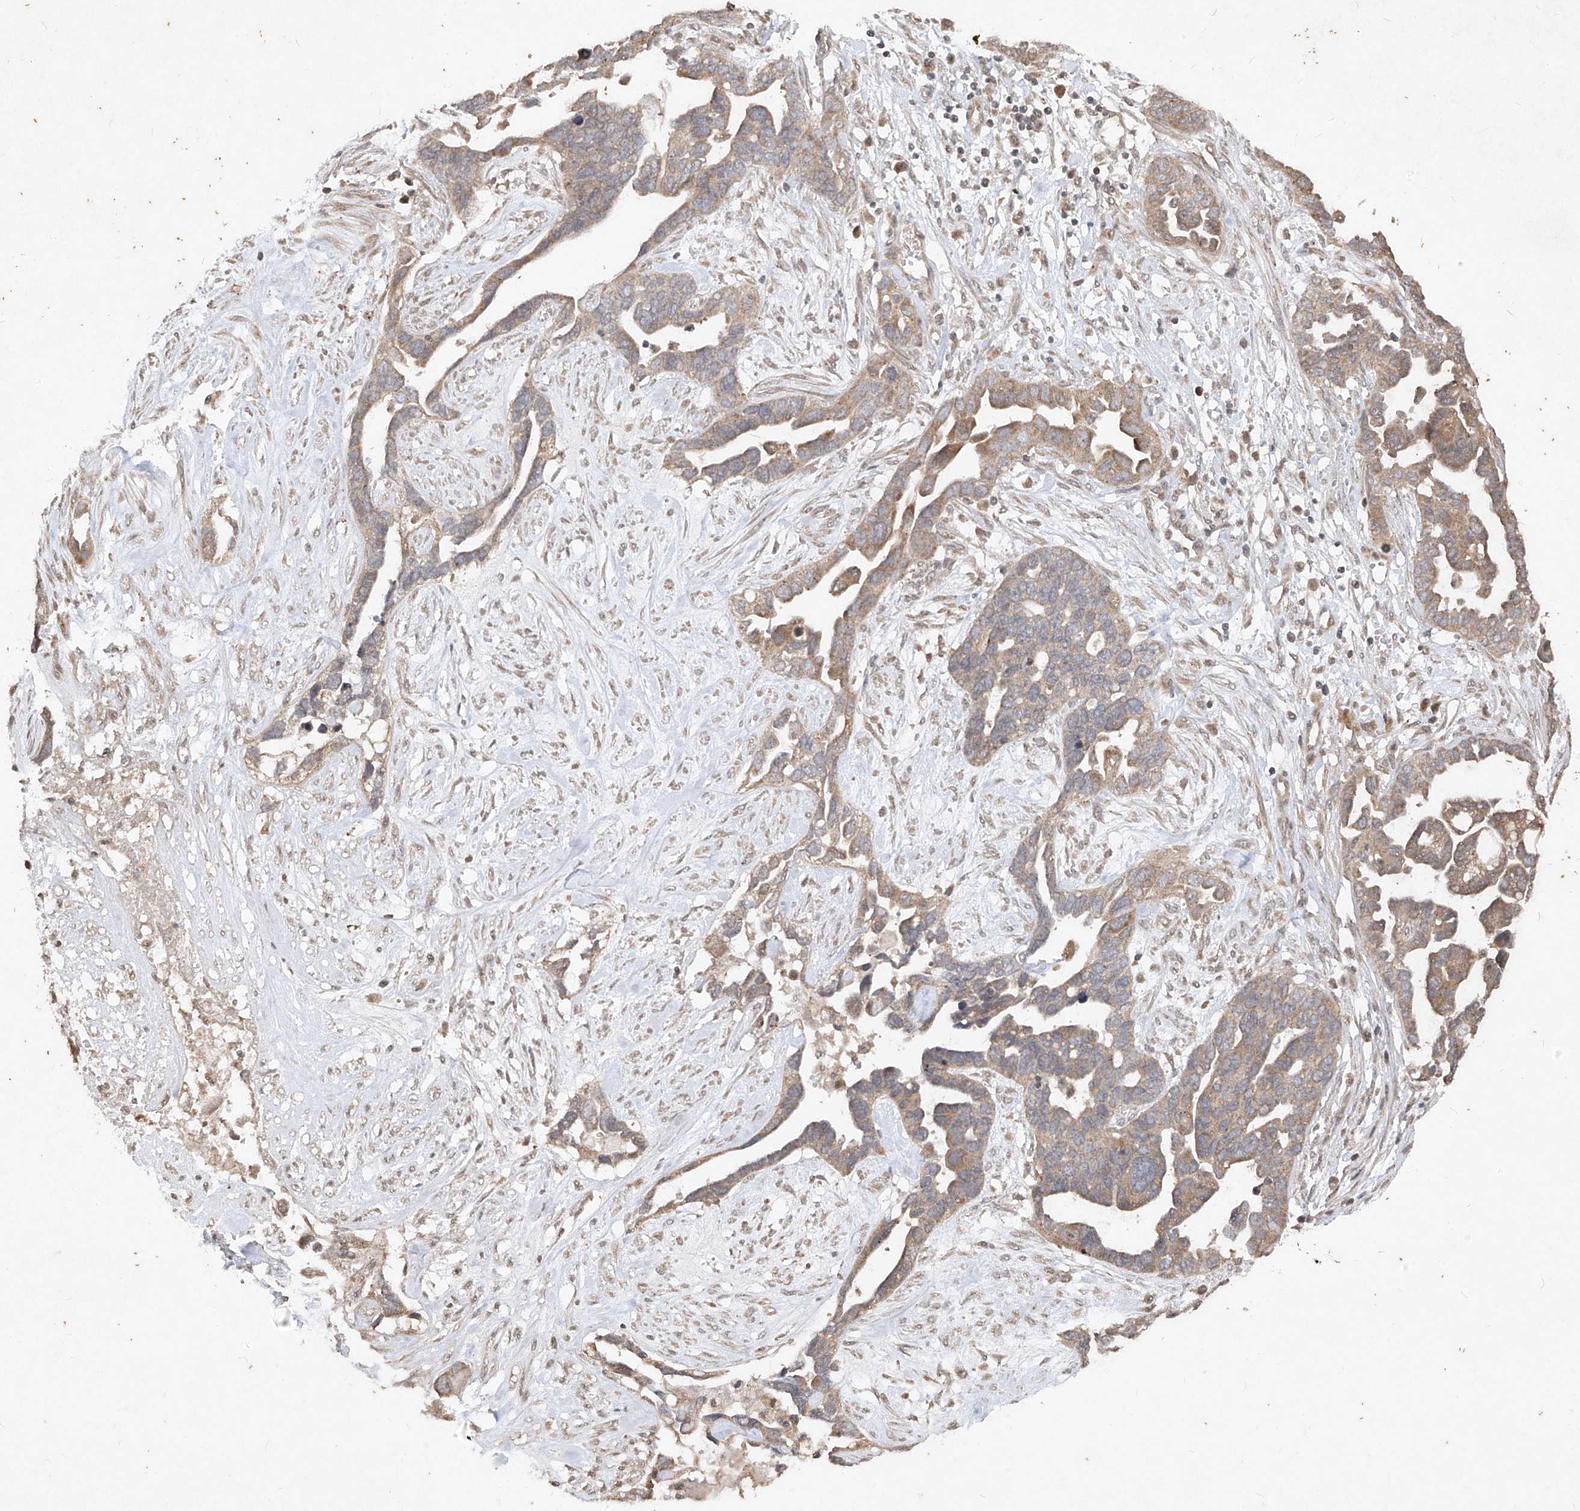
{"staining": {"intensity": "weak", "quantity": ">75%", "location": "cytoplasmic/membranous"}, "tissue": "ovarian cancer", "cell_type": "Tumor cells", "image_type": "cancer", "snomed": [{"axis": "morphology", "description": "Cystadenocarcinoma, serous, NOS"}, {"axis": "topography", "description": "Ovary"}], "caption": "IHC of ovarian cancer exhibits low levels of weak cytoplasmic/membranous expression in about >75% of tumor cells. (Stains: DAB (3,3'-diaminobenzidine) in brown, nuclei in blue, Microscopy: brightfield microscopy at high magnification).", "gene": "ABCD3", "patient": {"sex": "female", "age": 54}}